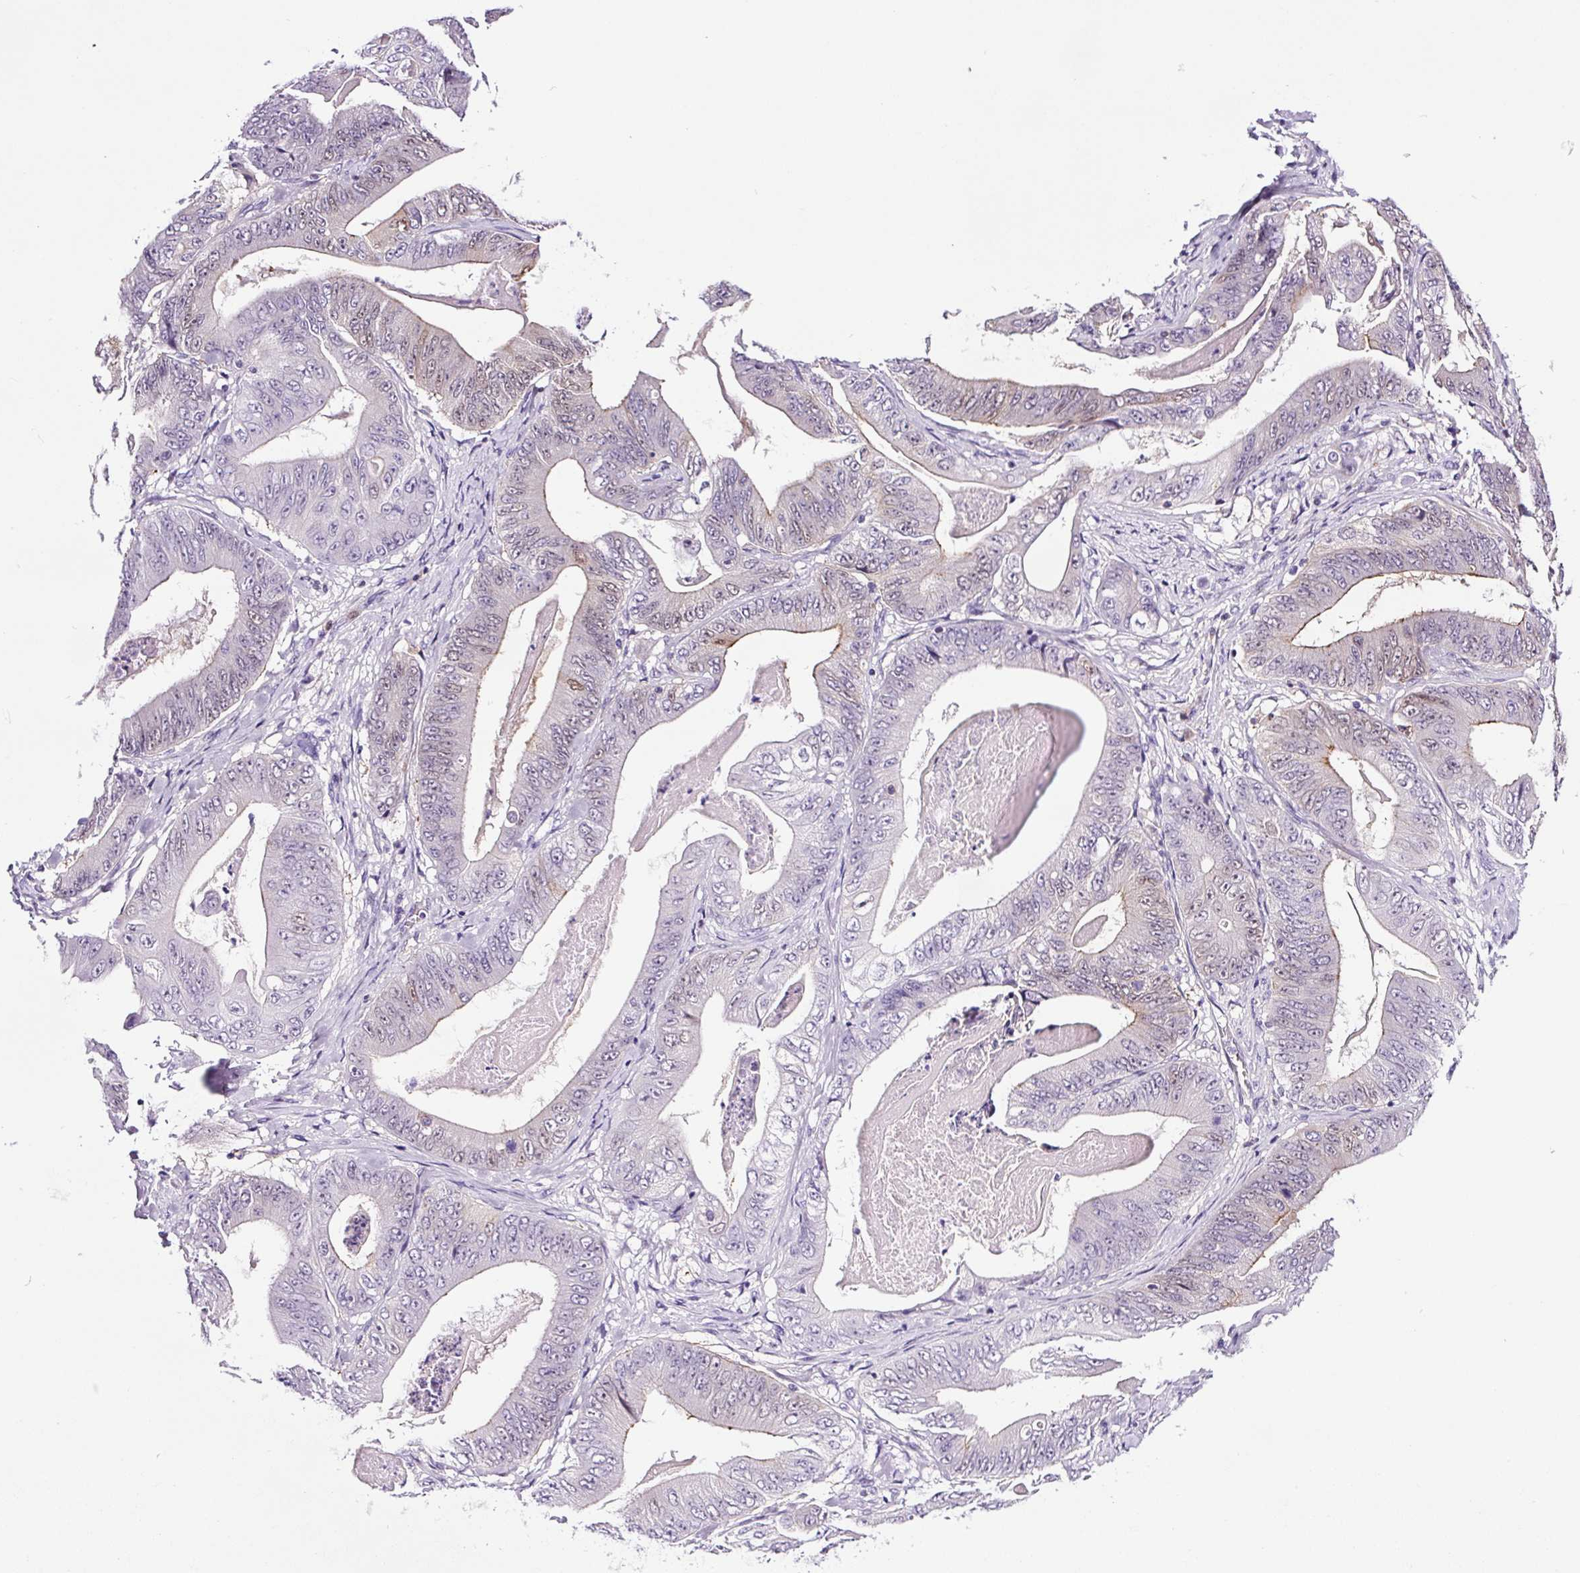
{"staining": {"intensity": "weak", "quantity": "<25%", "location": "cytoplasmic/membranous,nuclear"}, "tissue": "stomach cancer", "cell_type": "Tumor cells", "image_type": "cancer", "snomed": [{"axis": "morphology", "description": "Adenocarcinoma, NOS"}, {"axis": "topography", "description": "Stomach"}], "caption": "An image of human stomach adenocarcinoma is negative for staining in tumor cells. The staining is performed using DAB brown chromogen with nuclei counter-stained in using hematoxylin.", "gene": "TAFA3", "patient": {"sex": "female", "age": 73}}